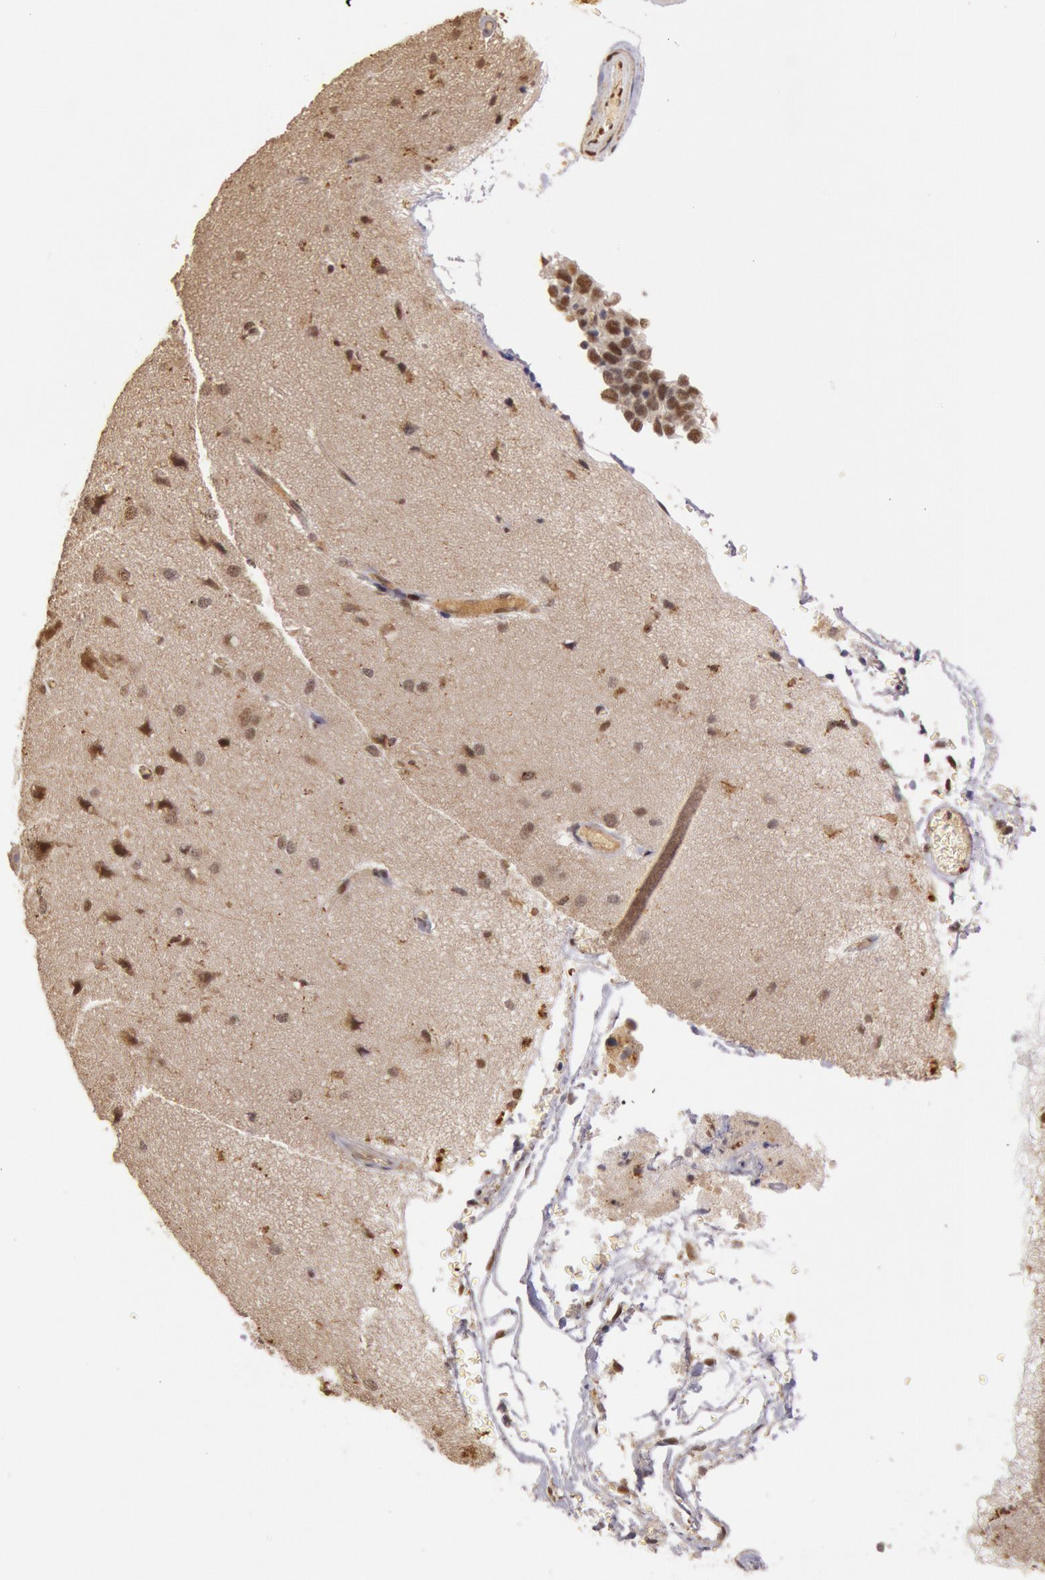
{"staining": {"intensity": "moderate", "quantity": ">75%", "location": "nuclear"}, "tissue": "cerebral cortex", "cell_type": "Endothelial cells", "image_type": "normal", "snomed": [{"axis": "morphology", "description": "Normal tissue, NOS"}, {"axis": "morphology", "description": "Glioma, malignant, High grade"}, {"axis": "topography", "description": "Cerebral cortex"}], "caption": "This histopathology image exhibits unremarkable cerebral cortex stained with immunohistochemistry to label a protein in brown. The nuclear of endothelial cells show moderate positivity for the protein. Nuclei are counter-stained blue.", "gene": "LIG4", "patient": {"sex": "male", "age": 77}}